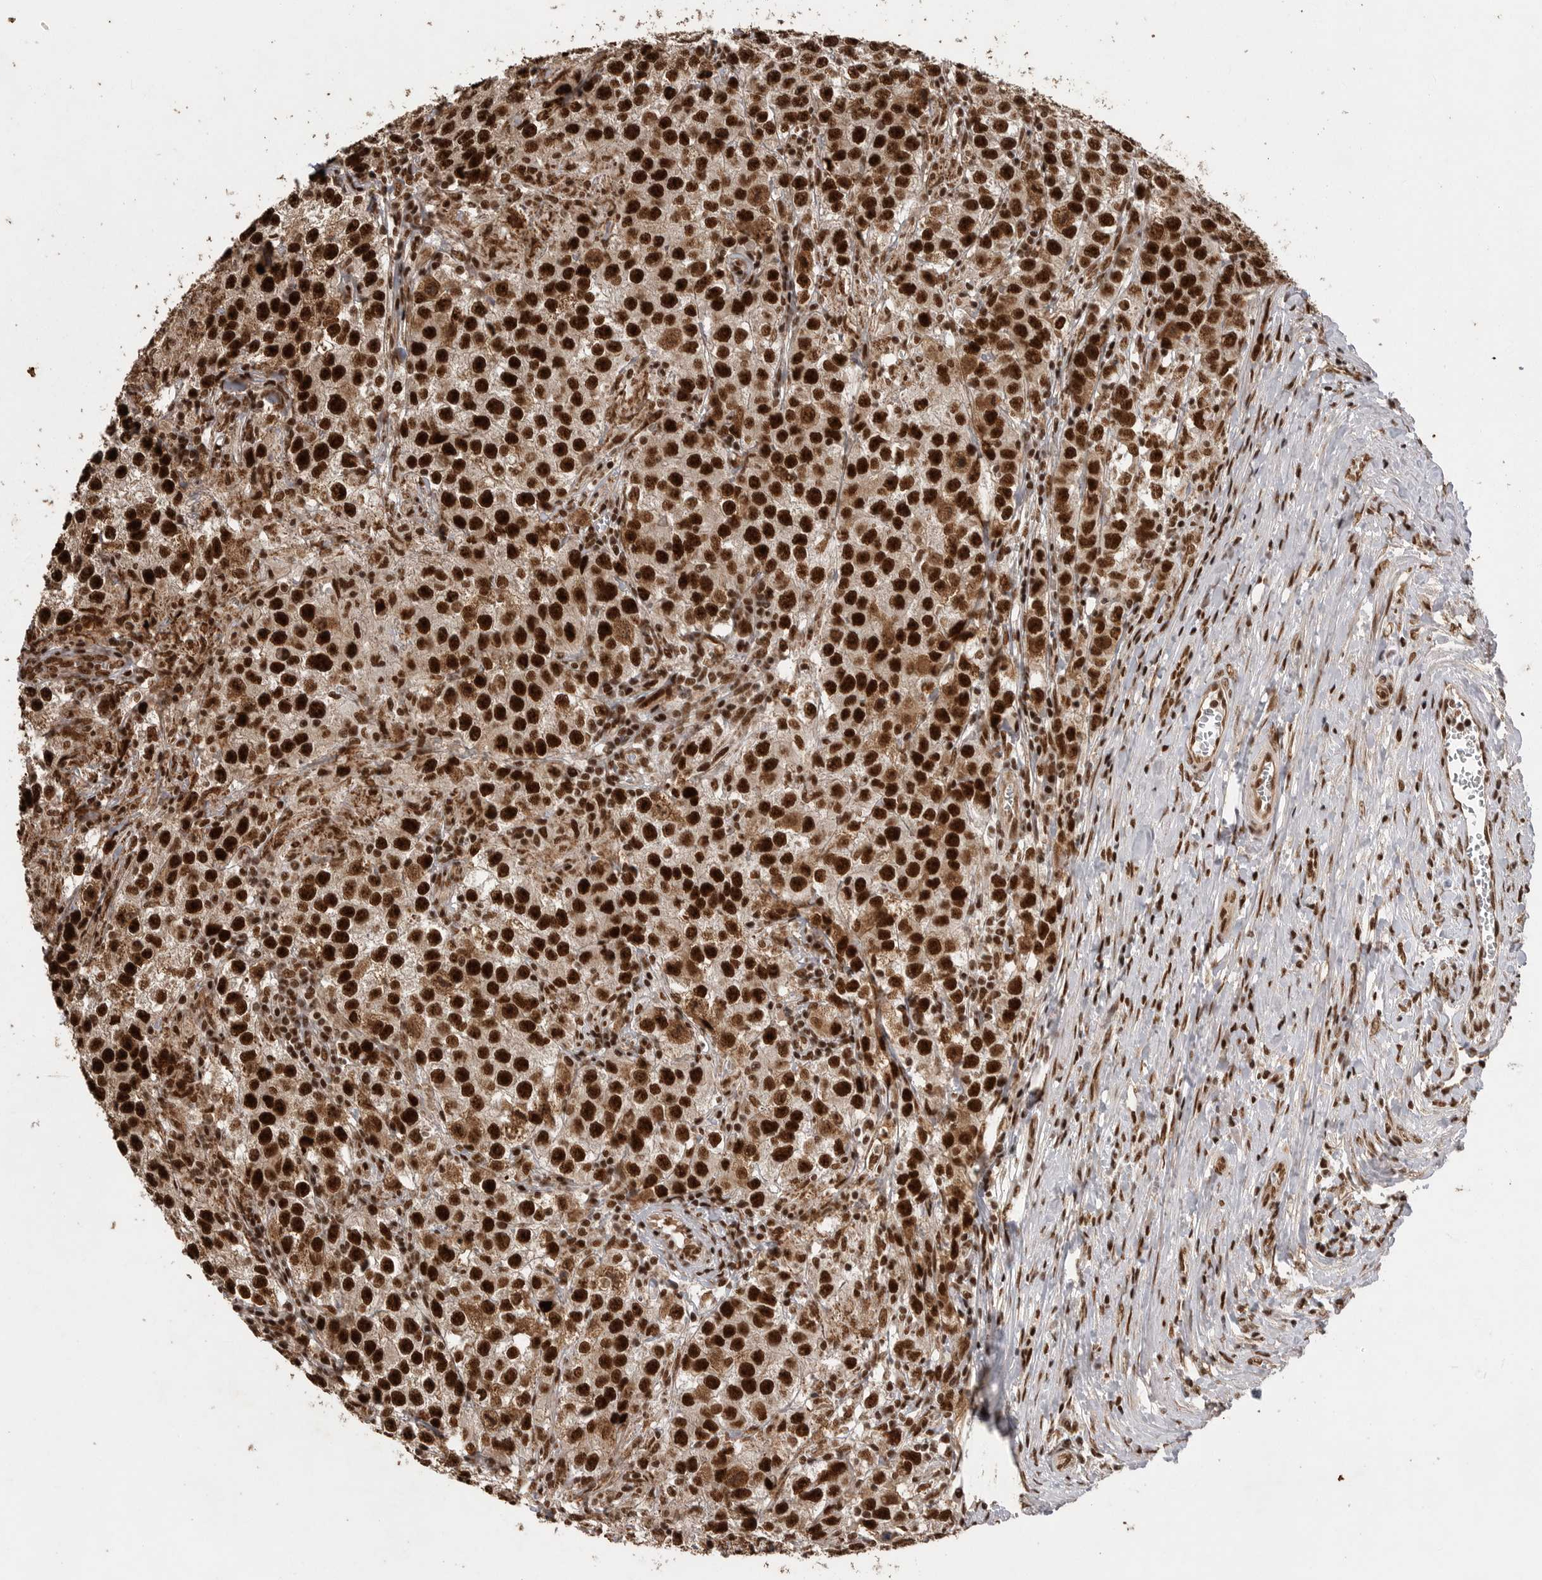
{"staining": {"intensity": "strong", "quantity": ">75%", "location": "nuclear"}, "tissue": "testis cancer", "cell_type": "Tumor cells", "image_type": "cancer", "snomed": [{"axis": "morphology", "description": "Seminoma, NOS"}, {"axis": "morphology", "description": "Carcinoma, Embryonal, NOS"}, {"axis": "topography", "description": "Testis"}], "caption": "Immunohistochemistry (DAB (3,3'-diaminobenzidine)) staining of human testis cancer reveals strong nuclear protein positivity in about >75% of tumor cells. (DAB (3,3'-diaminobenzidine) = brown stain, brightfield microscopy at high magnification).", "gene": "PPP1R8", "patient": {"sex": "male", "age": 43}}